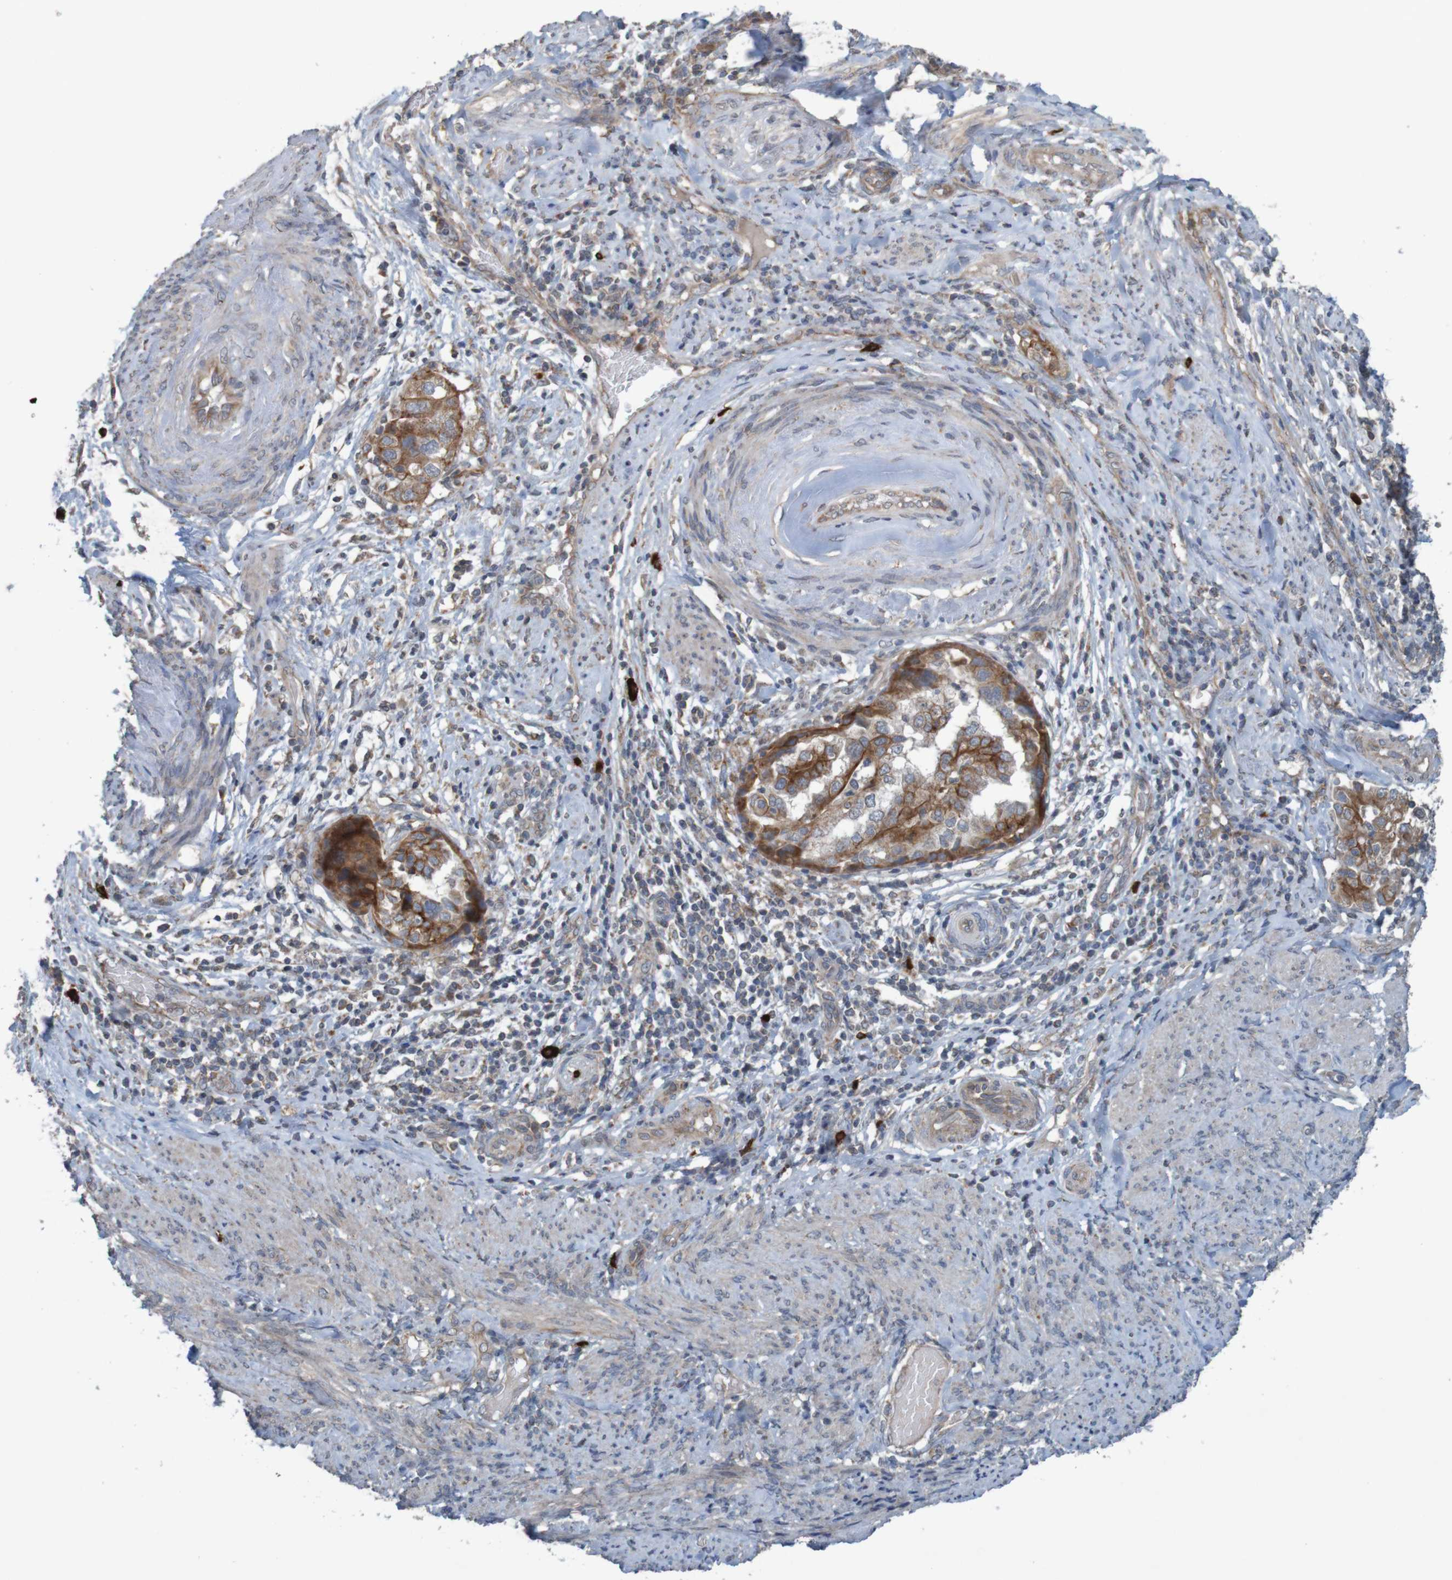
{"staining": {"intensity": "moderate", "quantity": ">75%", "location": "cytoplasmic/membranous"}, "tissue": "endometrial cancer", "cell_type": "Tumor cells", "image_type": "cancer", "snomed": [{"axis": "morphology", "description": "Adenocarcinoma, NOS"}, {"axis": "topography", "description": "Endometrium"}], "caption": "Immunohistochemical staining of human endometrial adenocarcinoma exhibits medium levels of moderate cytoplasmic/membranous positivity in about >75% of tumor cells. The staining was performed using DAB to visualize the protein expression in brown, while the nuclei were stained in blue with hematoxylin (Magnification: 20x).", "gene": "B3GAT2", "patient": {"sex": "female", "age": 85}}